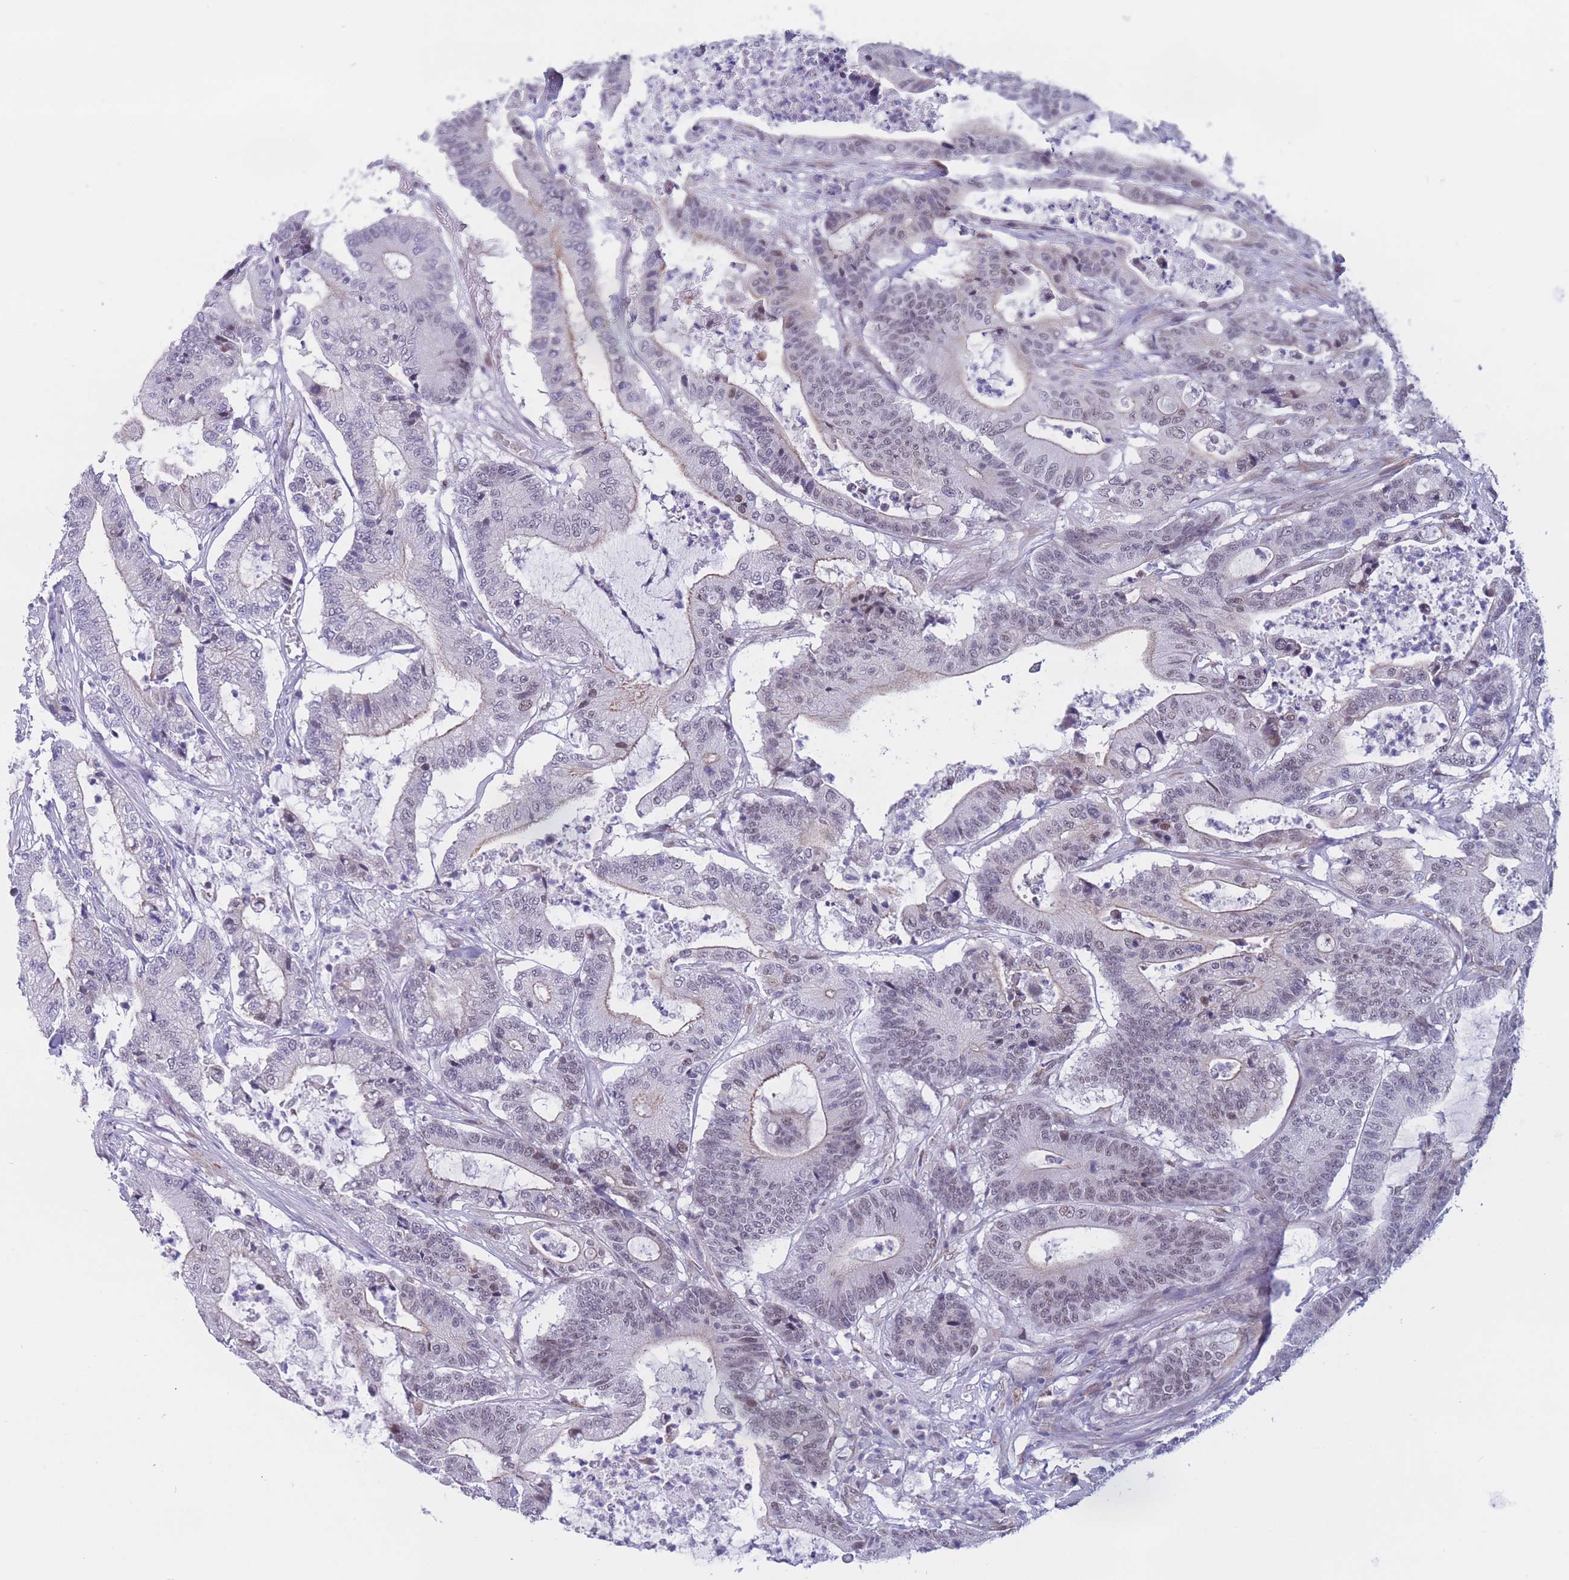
{"staining": {"intensity": "negative", "quantity": "none", "location": "none"}, "tissue": "colorectal cancer", "cell_type": "Tumor cells", "image_type": "cancer", "snomed": [{"axis": "morphology", "description": "Adenocarcinoma, NOS"}, {"axis": "topography", "description": "Colon"}], "caption": "There is no significant expression in tumor cells of colorectal cancer. (Stains: DAB IHC with hematoxylin counter stain, Microscopy: brightfield microscopy at high magnification).", "gene": "BCL9L", "patient": {"sex": "female", "age": 84}}